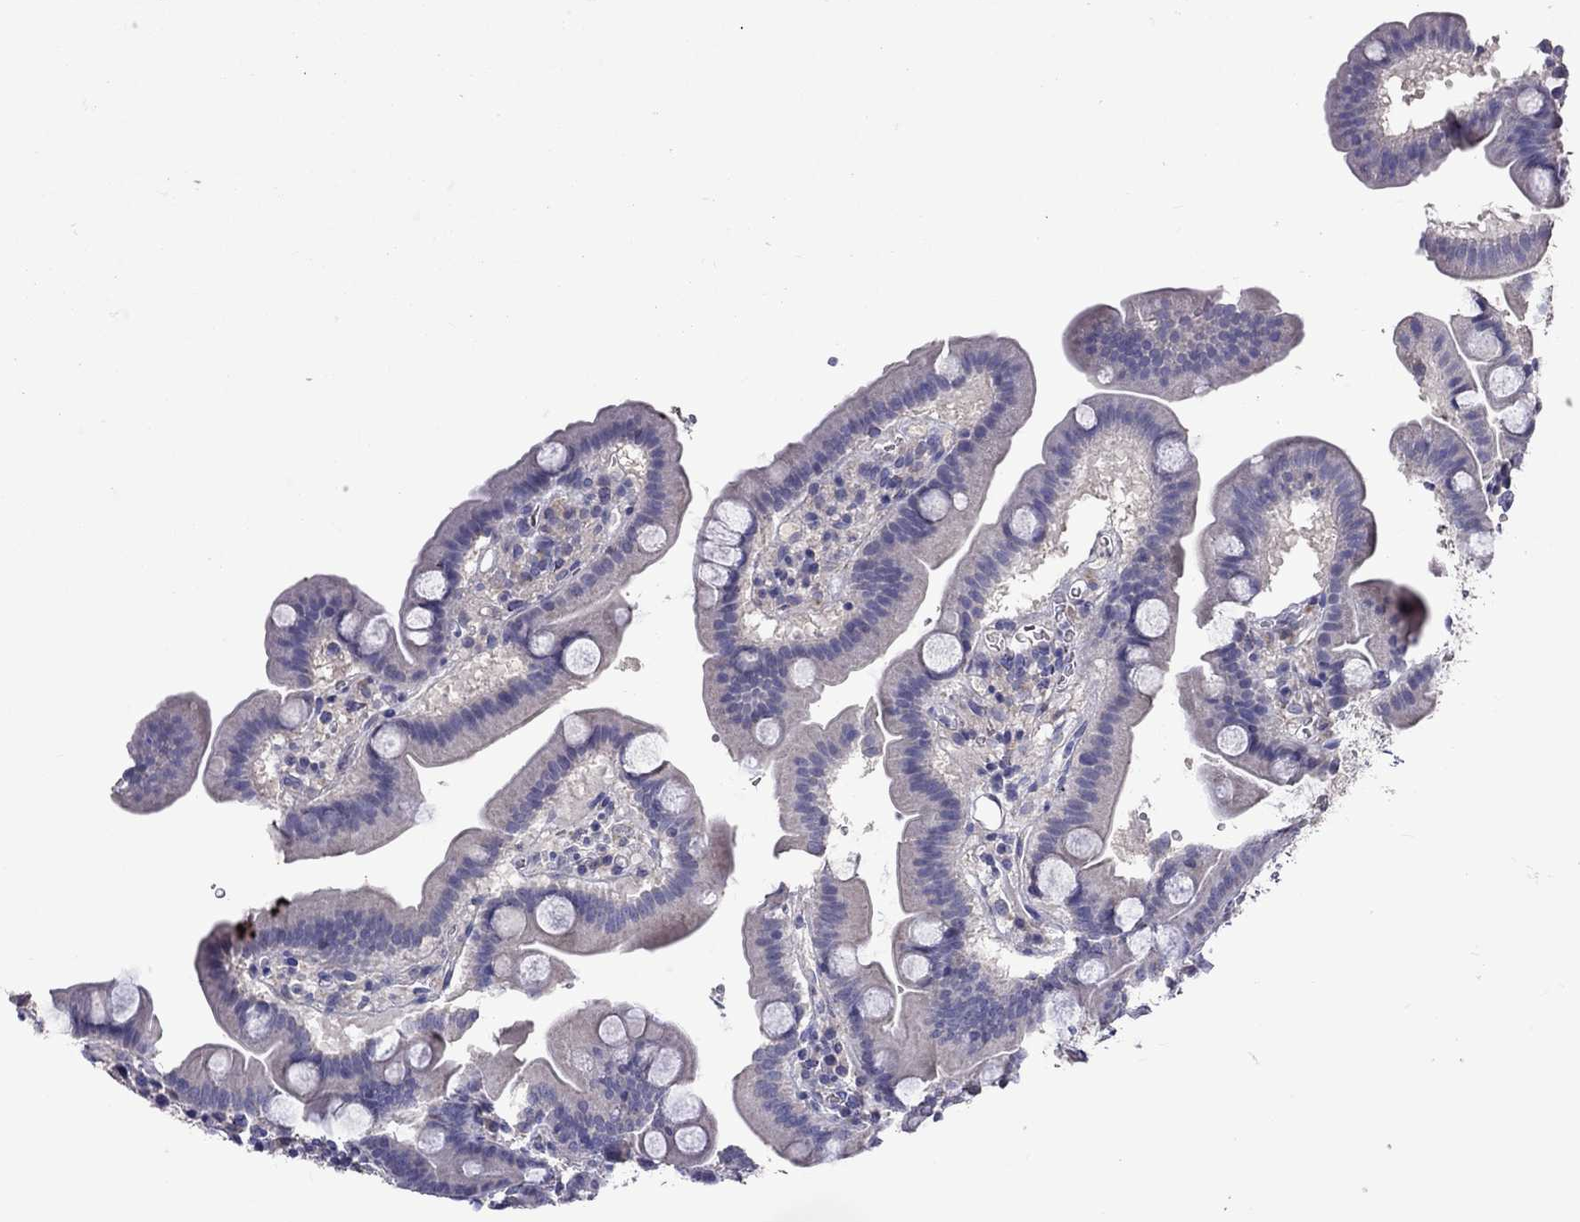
{"staining": {"intensity": "negative", "quantity": "none", "location": "none"}, "tissue": "duodenum", "cell_type": "Glandular cells", "image_type": "normal", "snomed": [{"axis": "morphology", "description": "Normal tissue, NOS"}, {"axis": "topography", "description": "Duodenum"}], "caption": "This is a micrograph of IHC staining of unremarkable duodenum, which shows no expression in glandular cells. (DAB (3,3'-diaminobenzidine) immunohistochemistry (IHC) with hematoxylin counter stain).", "gene": "RTP5", "patient": {"sex": "male", "age": 59}}